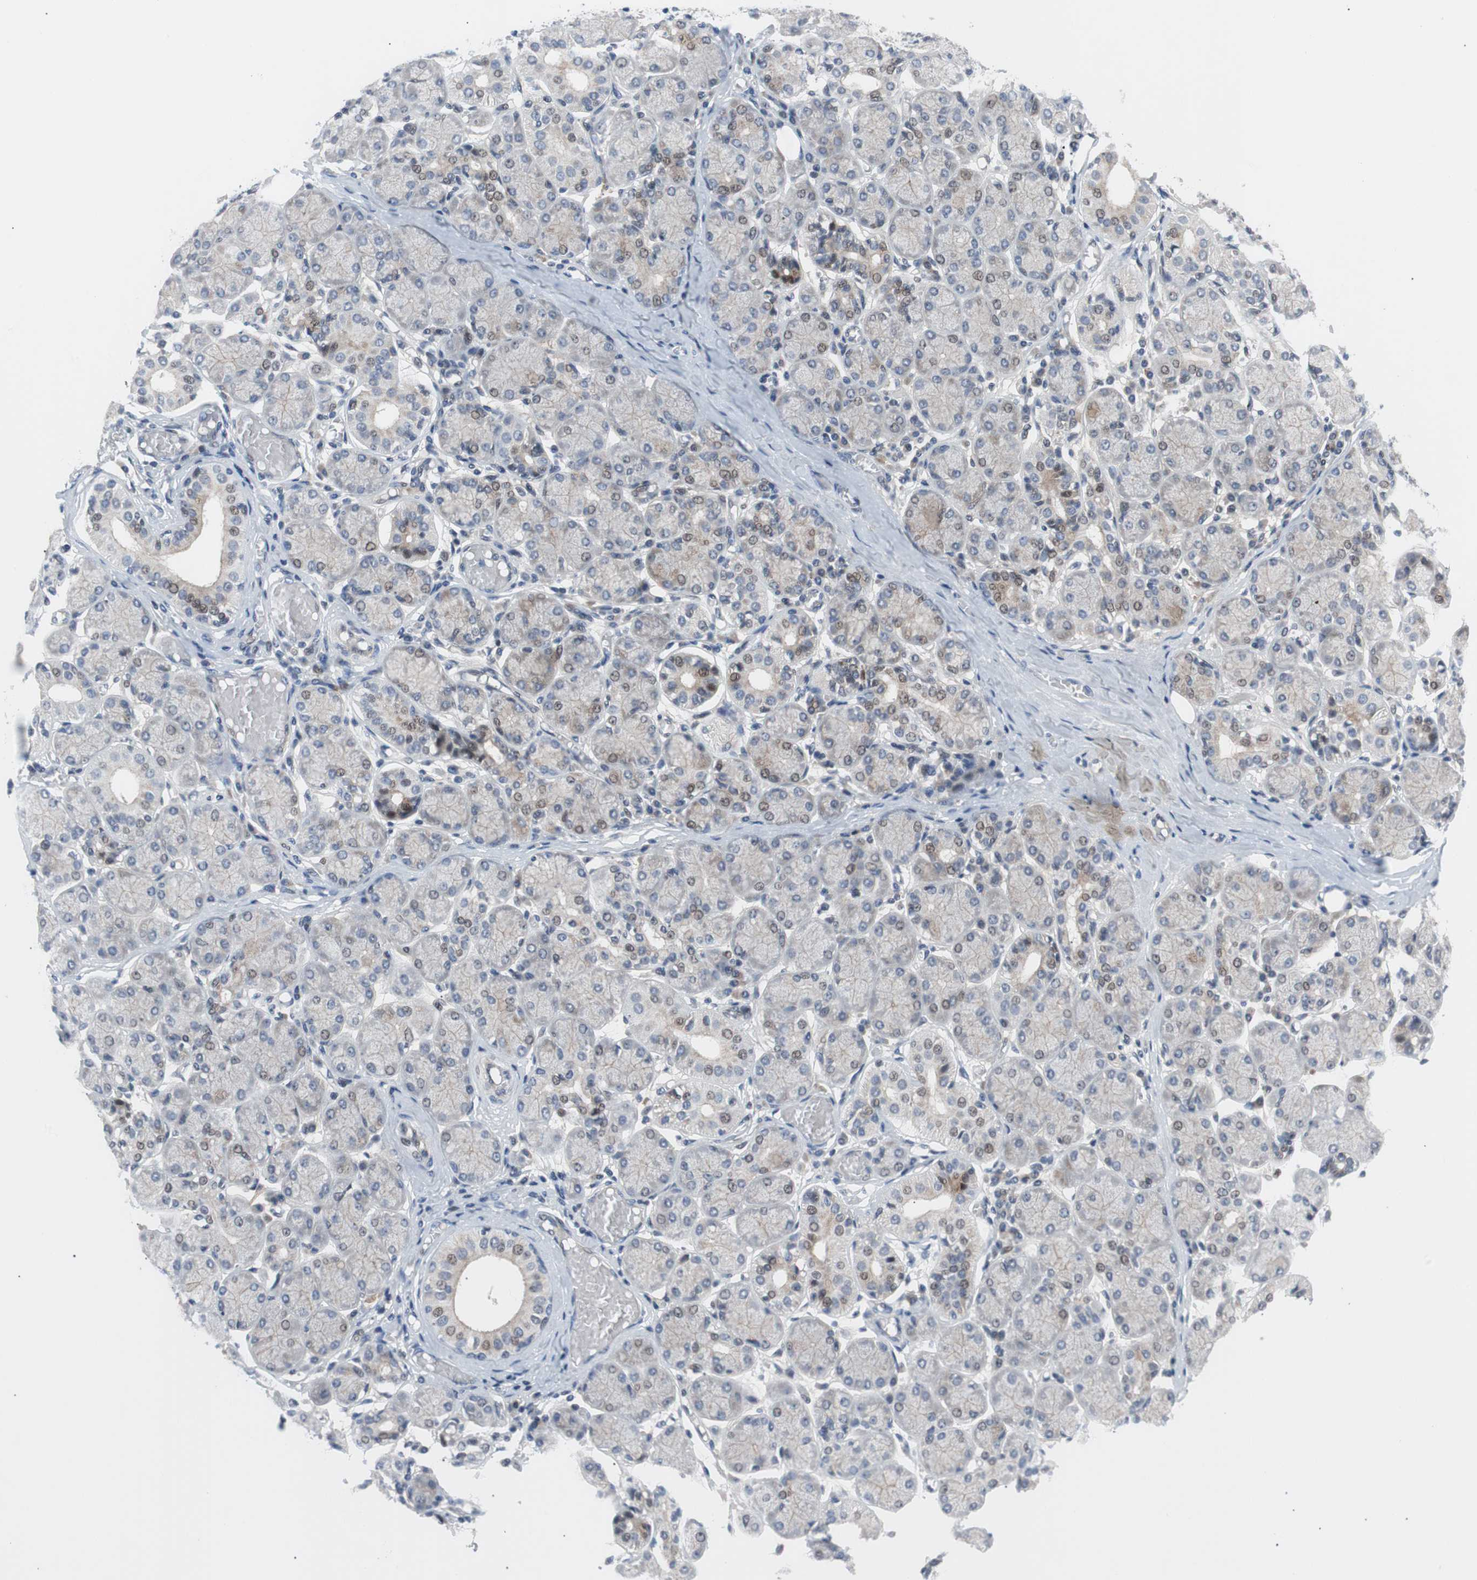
{"staining": {"intensity": "weak", "quantity": "<25%", "location": "nuclear"}, "tissue": "salivary gland", "cell_type": "Glandular cells", "image_type": "normal", "snomed": [{"axis": "morphology", "description": "Normal tissue, NOS"}, {"axis": "topography", "description": "Salivary gland"}], "caption": "The photomicrograph reveals no staining of glandular cells in benign salivary gland. (DAB immunohistochemistry, high magnification).", "gene": "MAP2K4", "patient": {"sex": "female", "age": 24}}